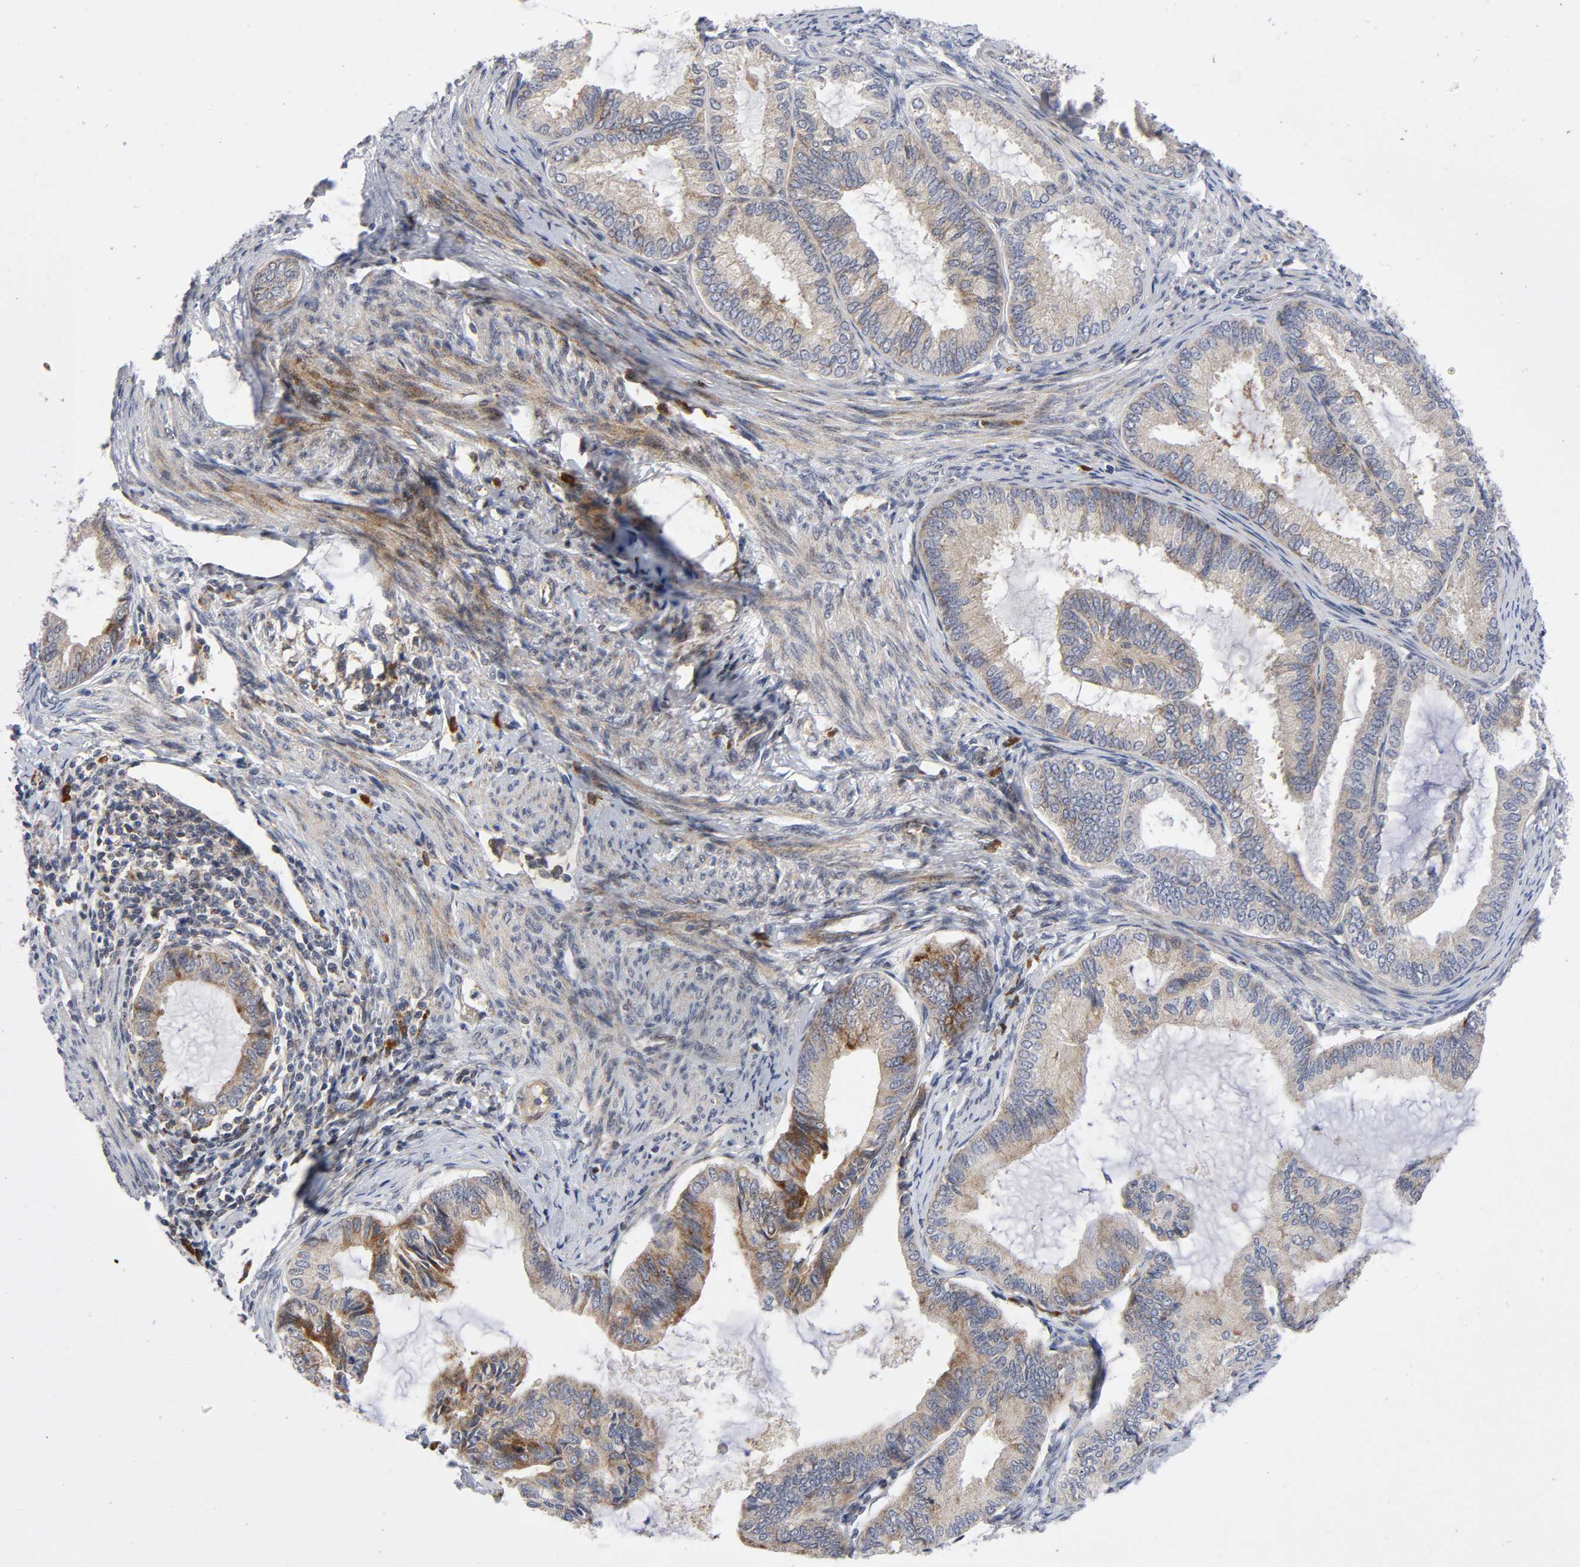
{"staining": {"intensity": "moderate", "quantity": ">75%", "location": "cytoplasmic/membranous"}, "tissue": "endometrial cancer", "cell_type": "Tumor cells", "image_type": "cancer", "snomed": [{"axis": "morphology", "description": "Adenocarcinoma, NOS"}, {"axis": "topography", "description": "Endometrium"}], "caption": "The photomicrograph displays staining of endometrial cancer, revealing moderate cytoplasmic/membranous protein expression (brown color) within tumor cells. The protein of interest is stained brown, and the nuclei are stained in blue (DAB IHC with brightfield microscopy, high magnification).", "gene": "EIF5", "patient": {"sex": "female", "age": 86}}